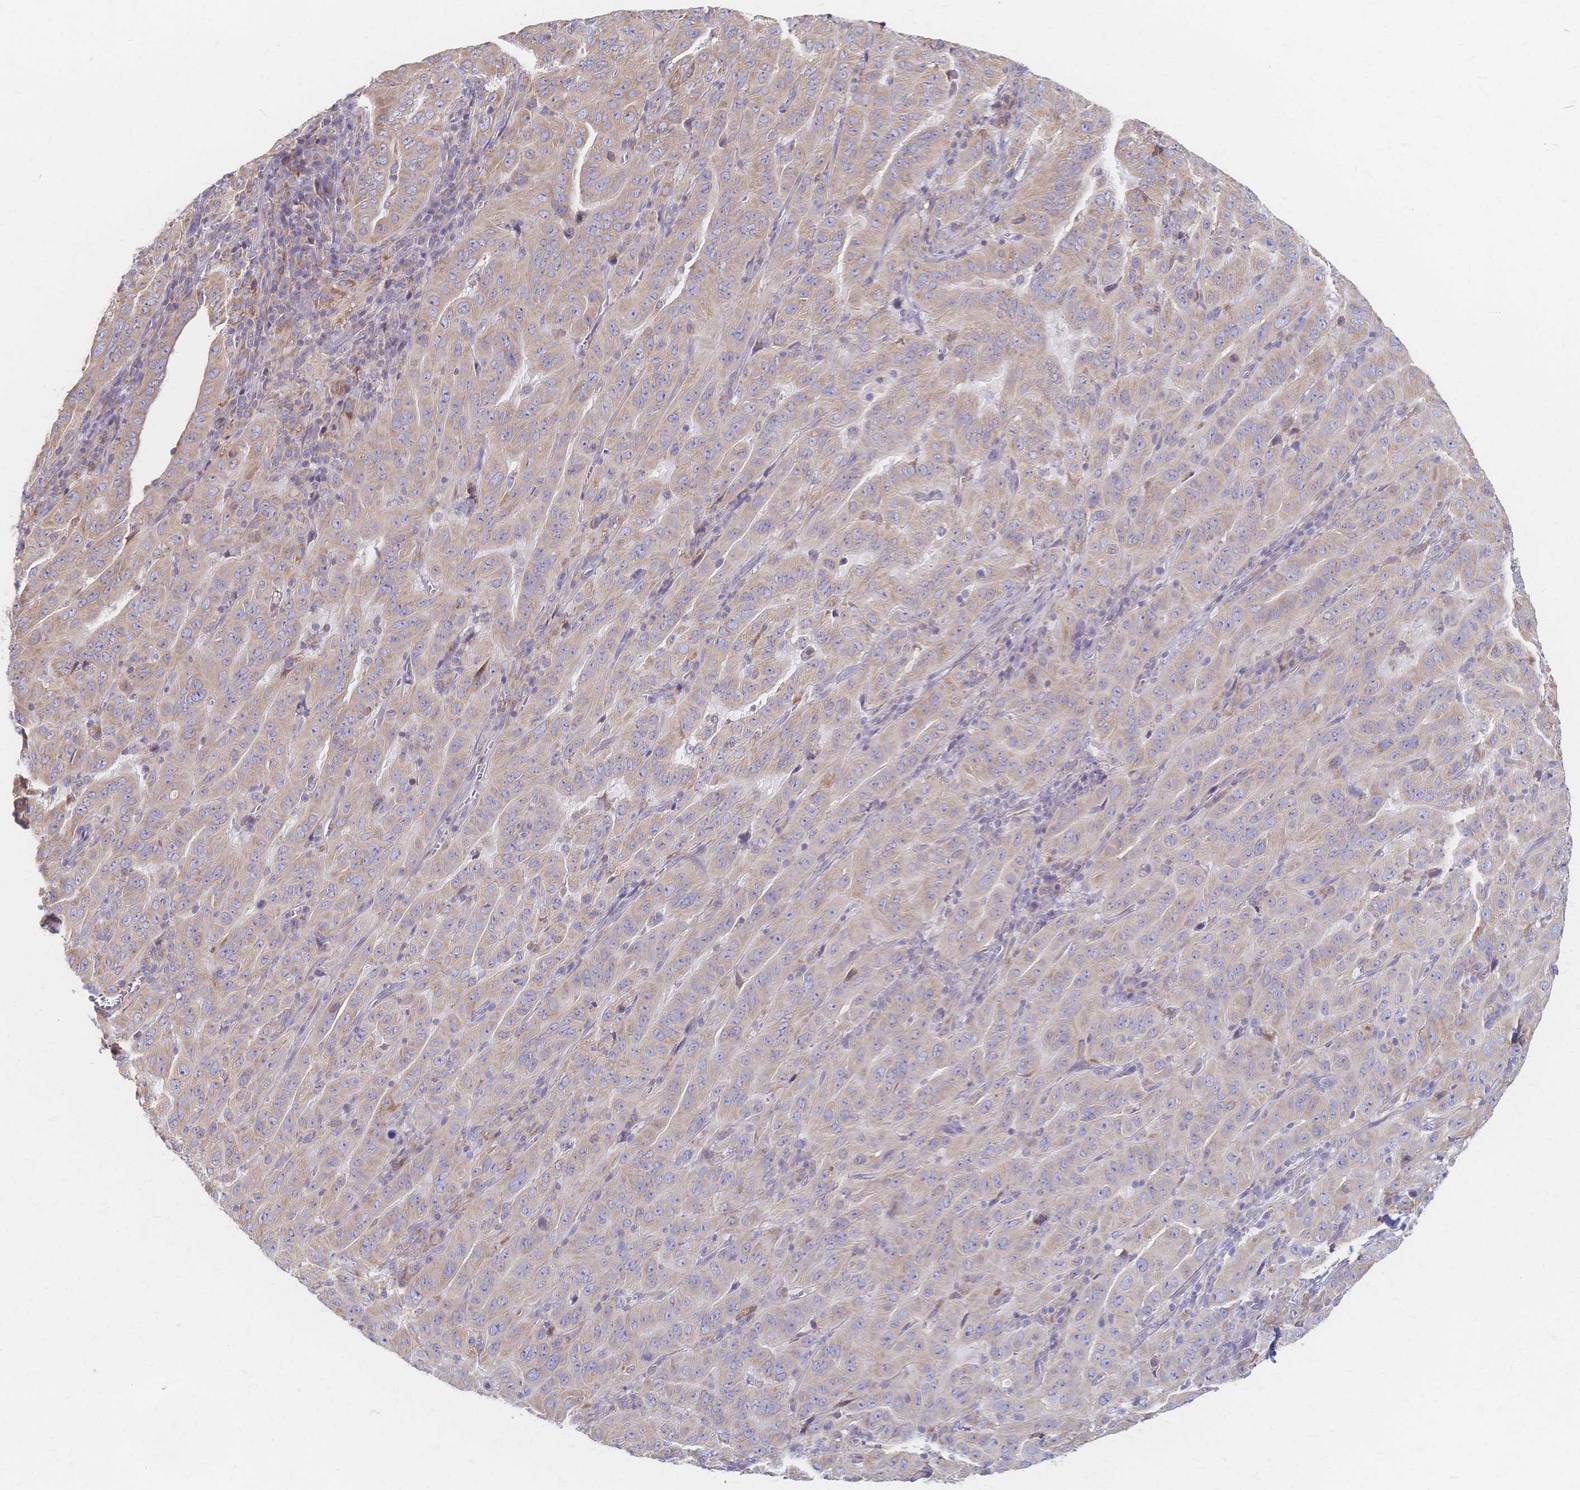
{"staining": {"intensity": "weak", "quantity": "<25%", "location": "cytoplasmic/membranous"}, "tissue": "pancreatic cancer", "cell_type": "Tumor cells", "image_type": "cancer", "snomed": [{"axis": "morphology", "description": "Adenocarcinoma, NOS"}, {"axis": "topography", "description": "Pancreas"}], "caption": "Protein analysis of pancreatic cancer (adenocarcinoma) shows no significant positivity in tumor cells.", "gene": "CYB5A", "patient": {"sex": "male", "age": 63}}